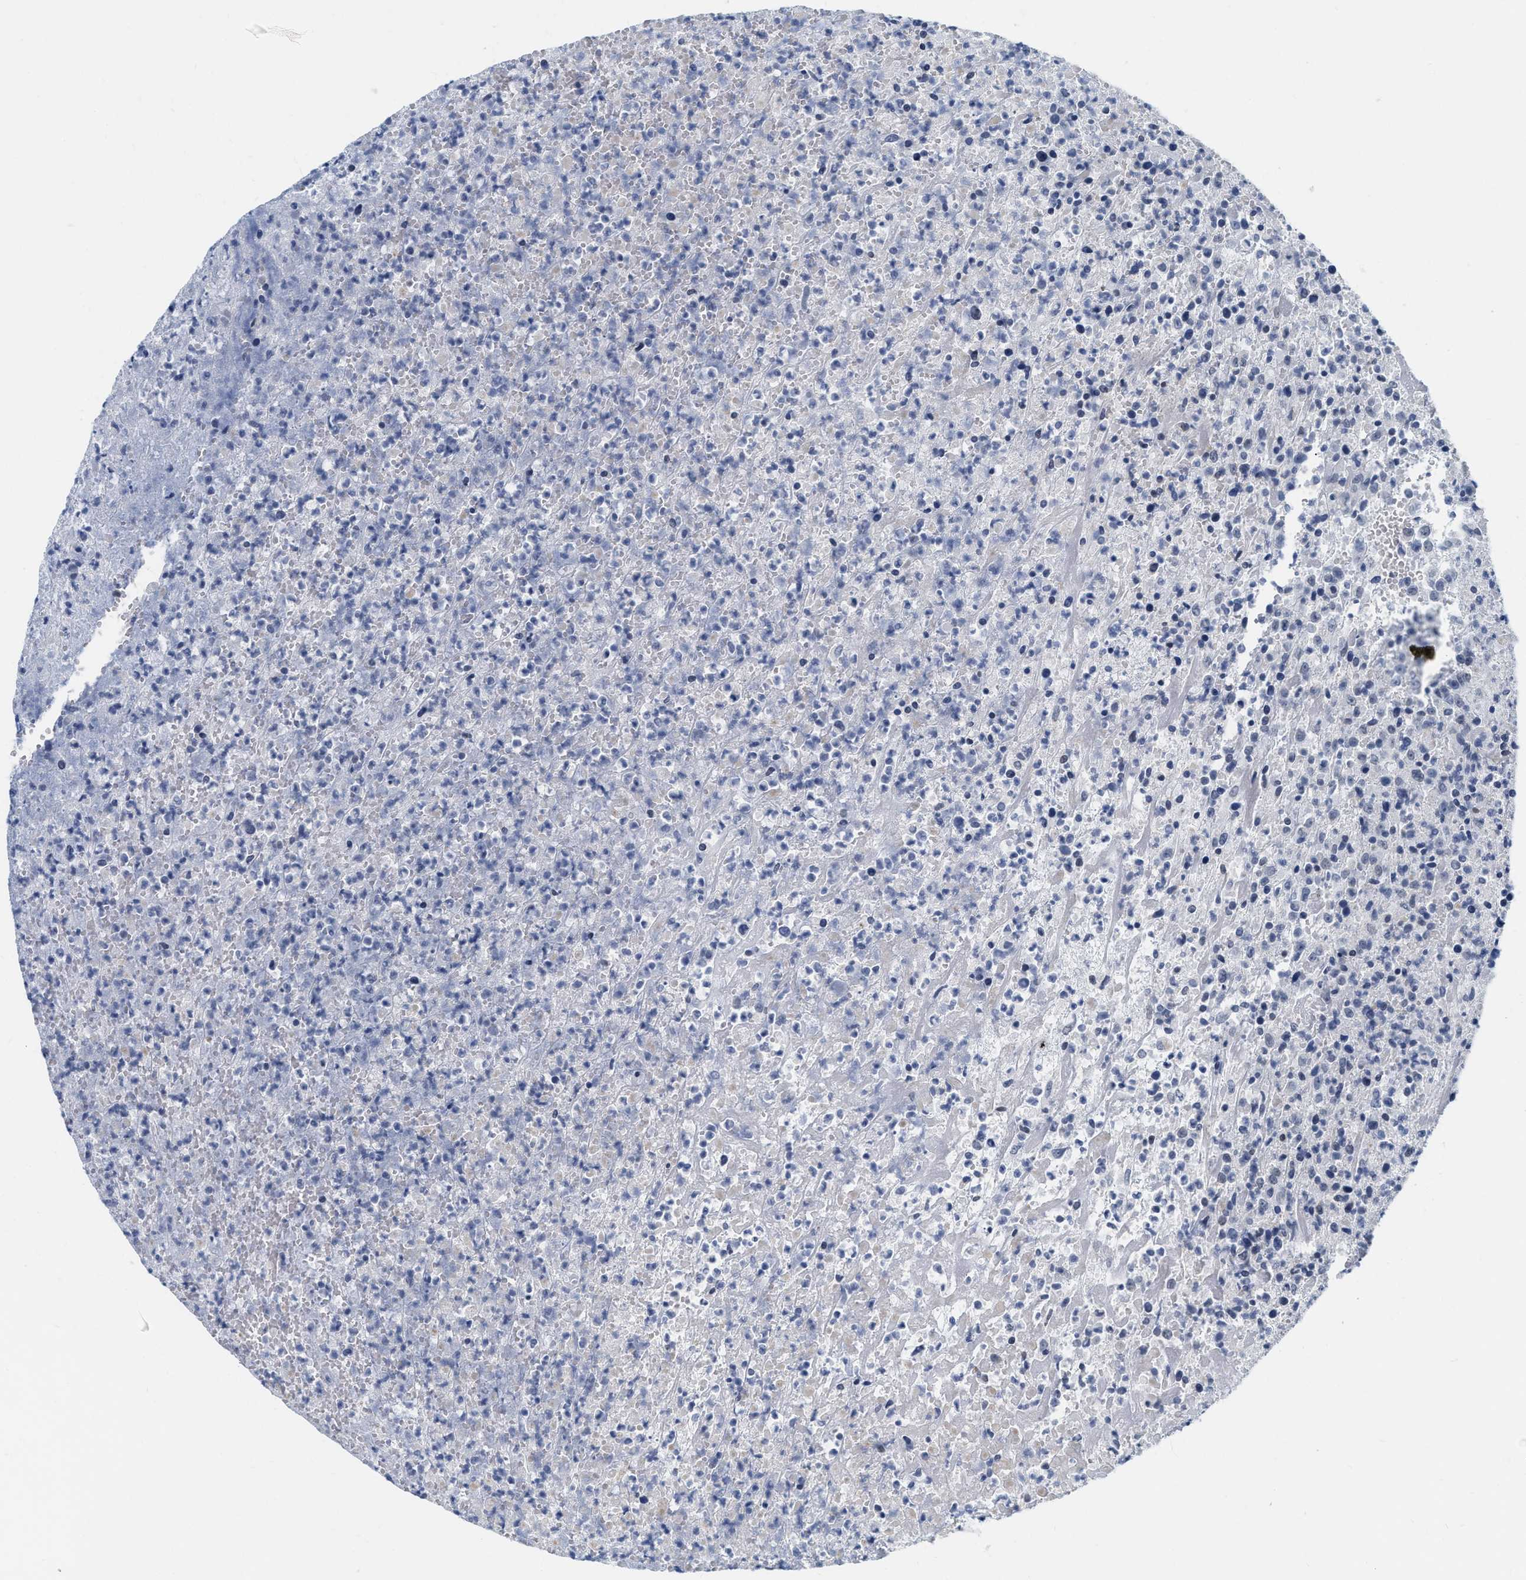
{"staining": {"intensity": "negative", "quantity": "none", "location": "none"}, "tissue": "urothelial cancer", "cell_type": "Tumor cells", "image_type": "cancer", "snomed": [{"axis": "morphology", "description": "Urothelial carcinoma, High grade"}, {"axis": "topography", "description": "Urinary bladder"}], "caption": "The immunohistochemistry (IHC) micrograph has no significant positivity in tumor cells of urothelial cancer tissue. (IHC, brightfield microscopy, high magnification).", "gene": "XIRP1", "patient": {"sex": "male", "age": 46}}